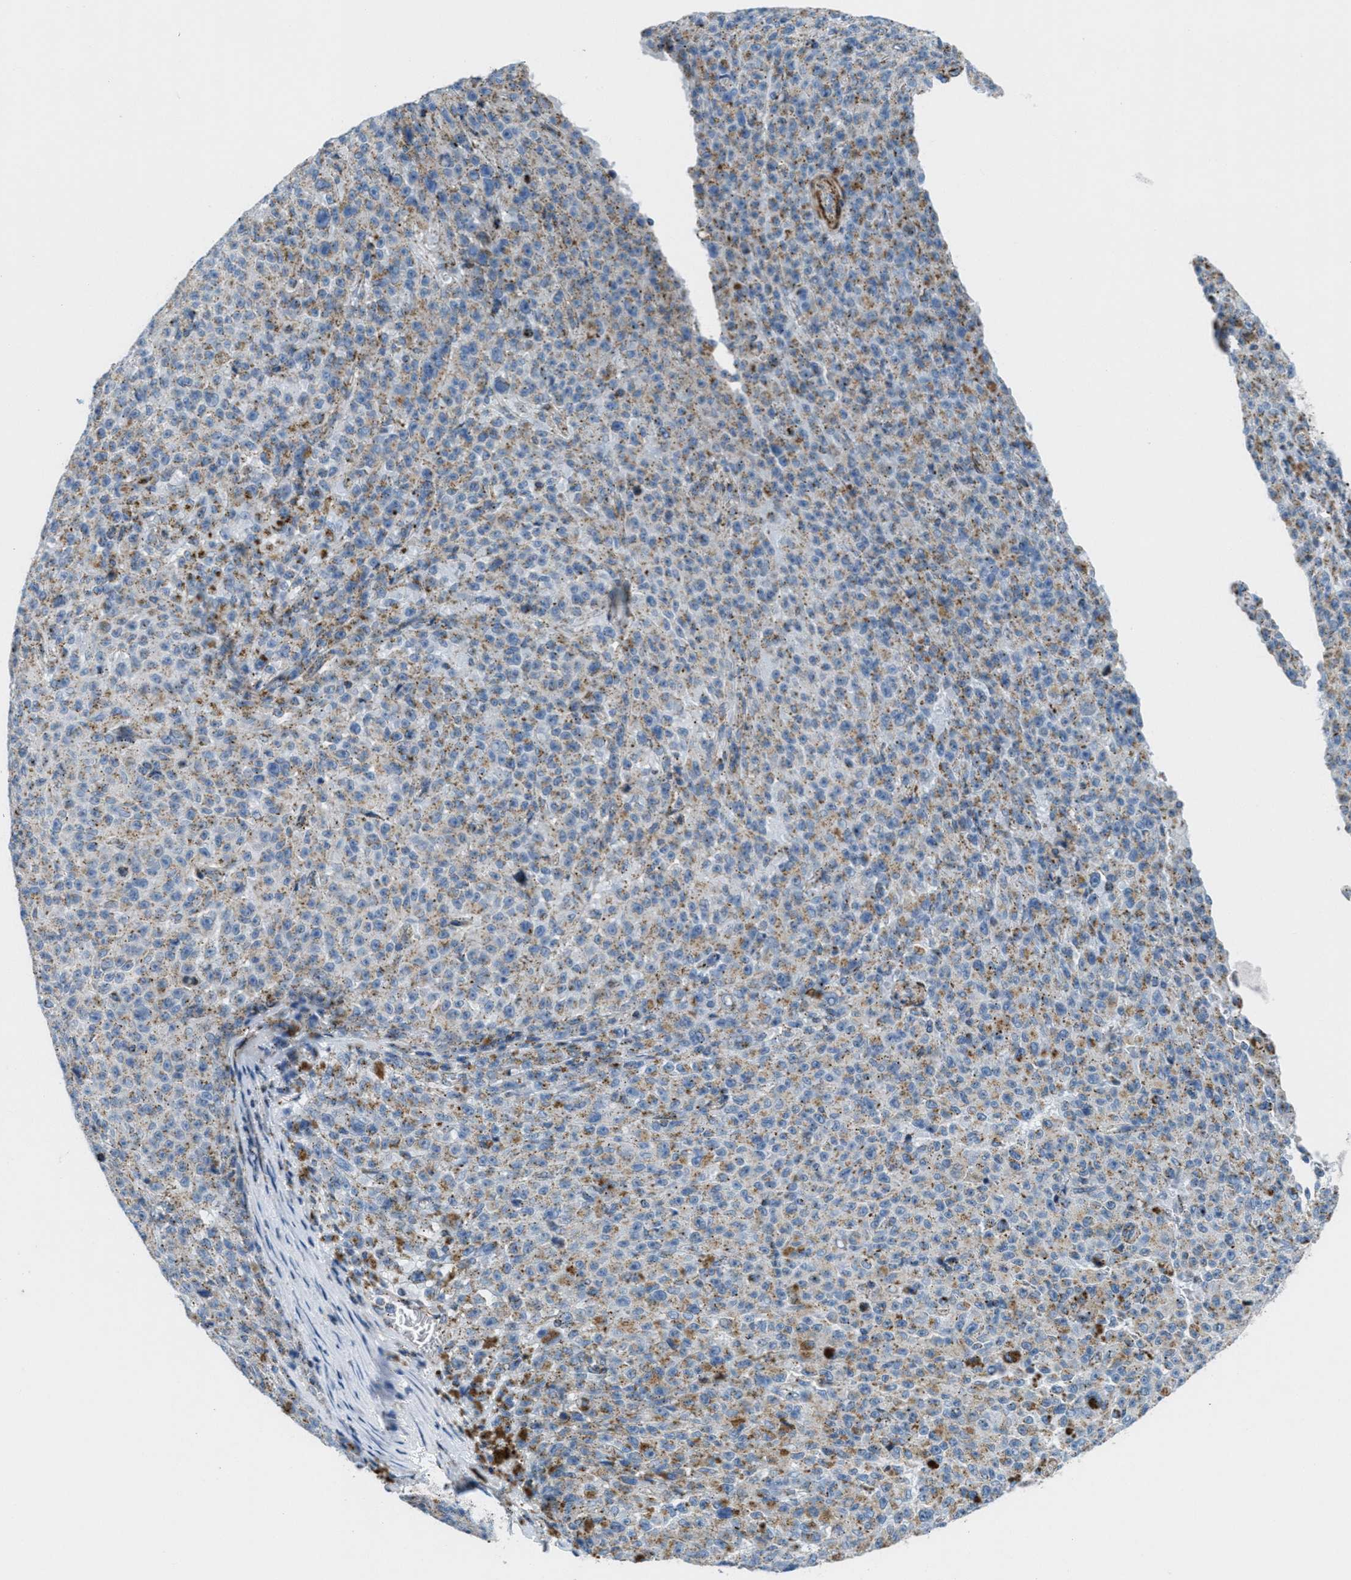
{"staining": {"intensity": "weak", "quantity": ">75%", "location": "cytoplasmic/membranous"}, "tissue": "melanoma", "cell_type": "Tumor cells", "image_type": "cancer", "snomed": [{"axis": "morphology", "description": "Malignant melanoma, NOS"}, {"axis": "topography", "description": "Skin"}], "caption": "Immunohistochemistry (DAB) staining of melanoma demonstrates weak cytoplasmic/membranous protein staining in about >75% of tumor cells.", "gene": "MFSD13A", "patient": {"sex": "female", "age": 82}}